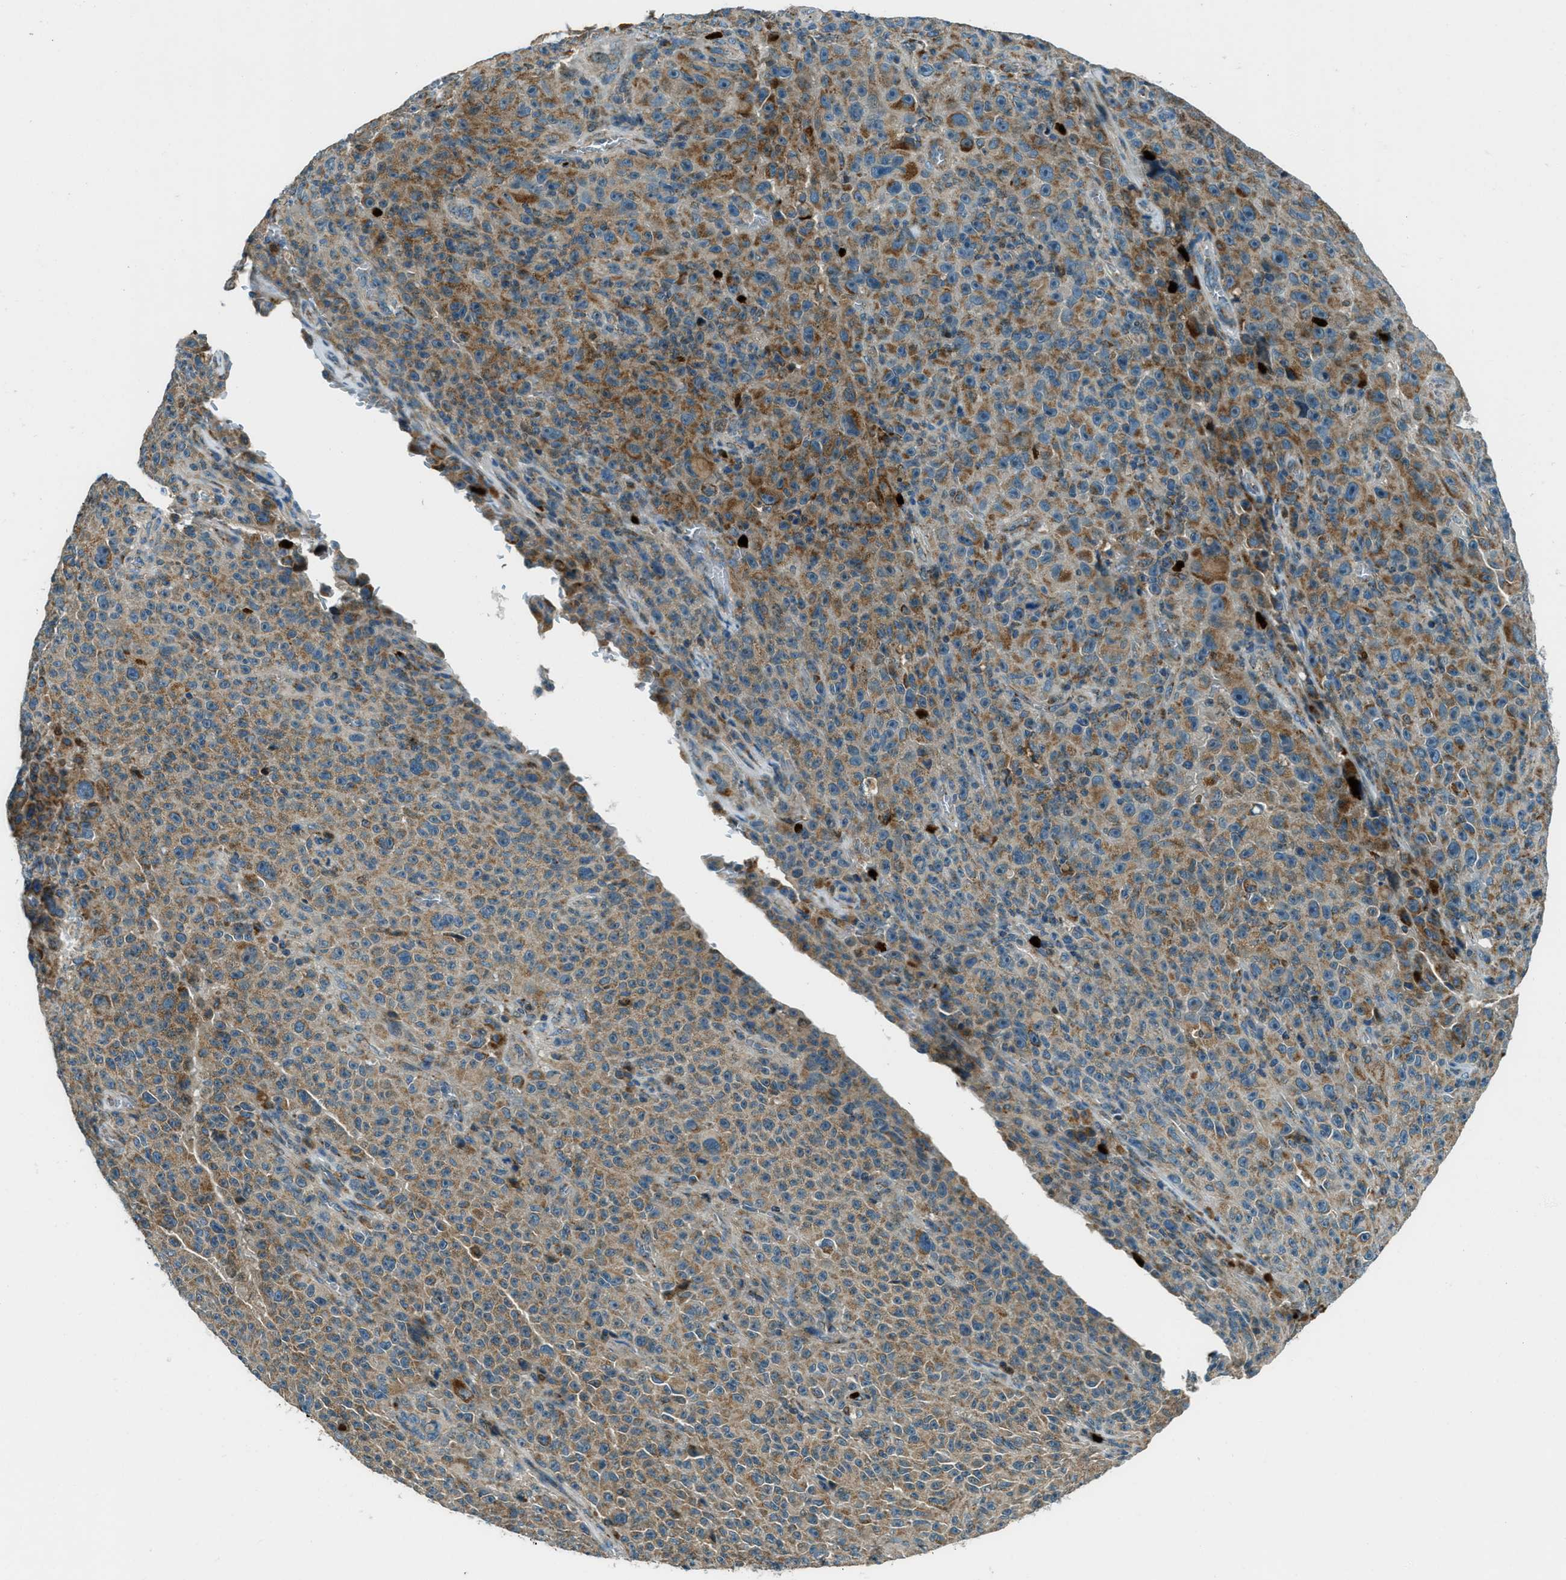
{"staining": {"intensity": "moderate", "quantity": ">75%", "location": "cytoplasmic/membranous"}, "tissue": "melanoma", "cell_type": "Tumor cells", "image_type": "cancer", "snomed": [{"axis": "morphology", "description": "Malignant melanoma, NOS"}, {"axis": "topography", "description": "Skin"}], "caption": "About >75% of tumor cells in human malignant melanoma exhibit moderate cytoplasmic/membranous protein staining as visualized by brown immunohistochemical staining.", "gene": "FAR1", "patient": {"sex": "female", "age": 82}}